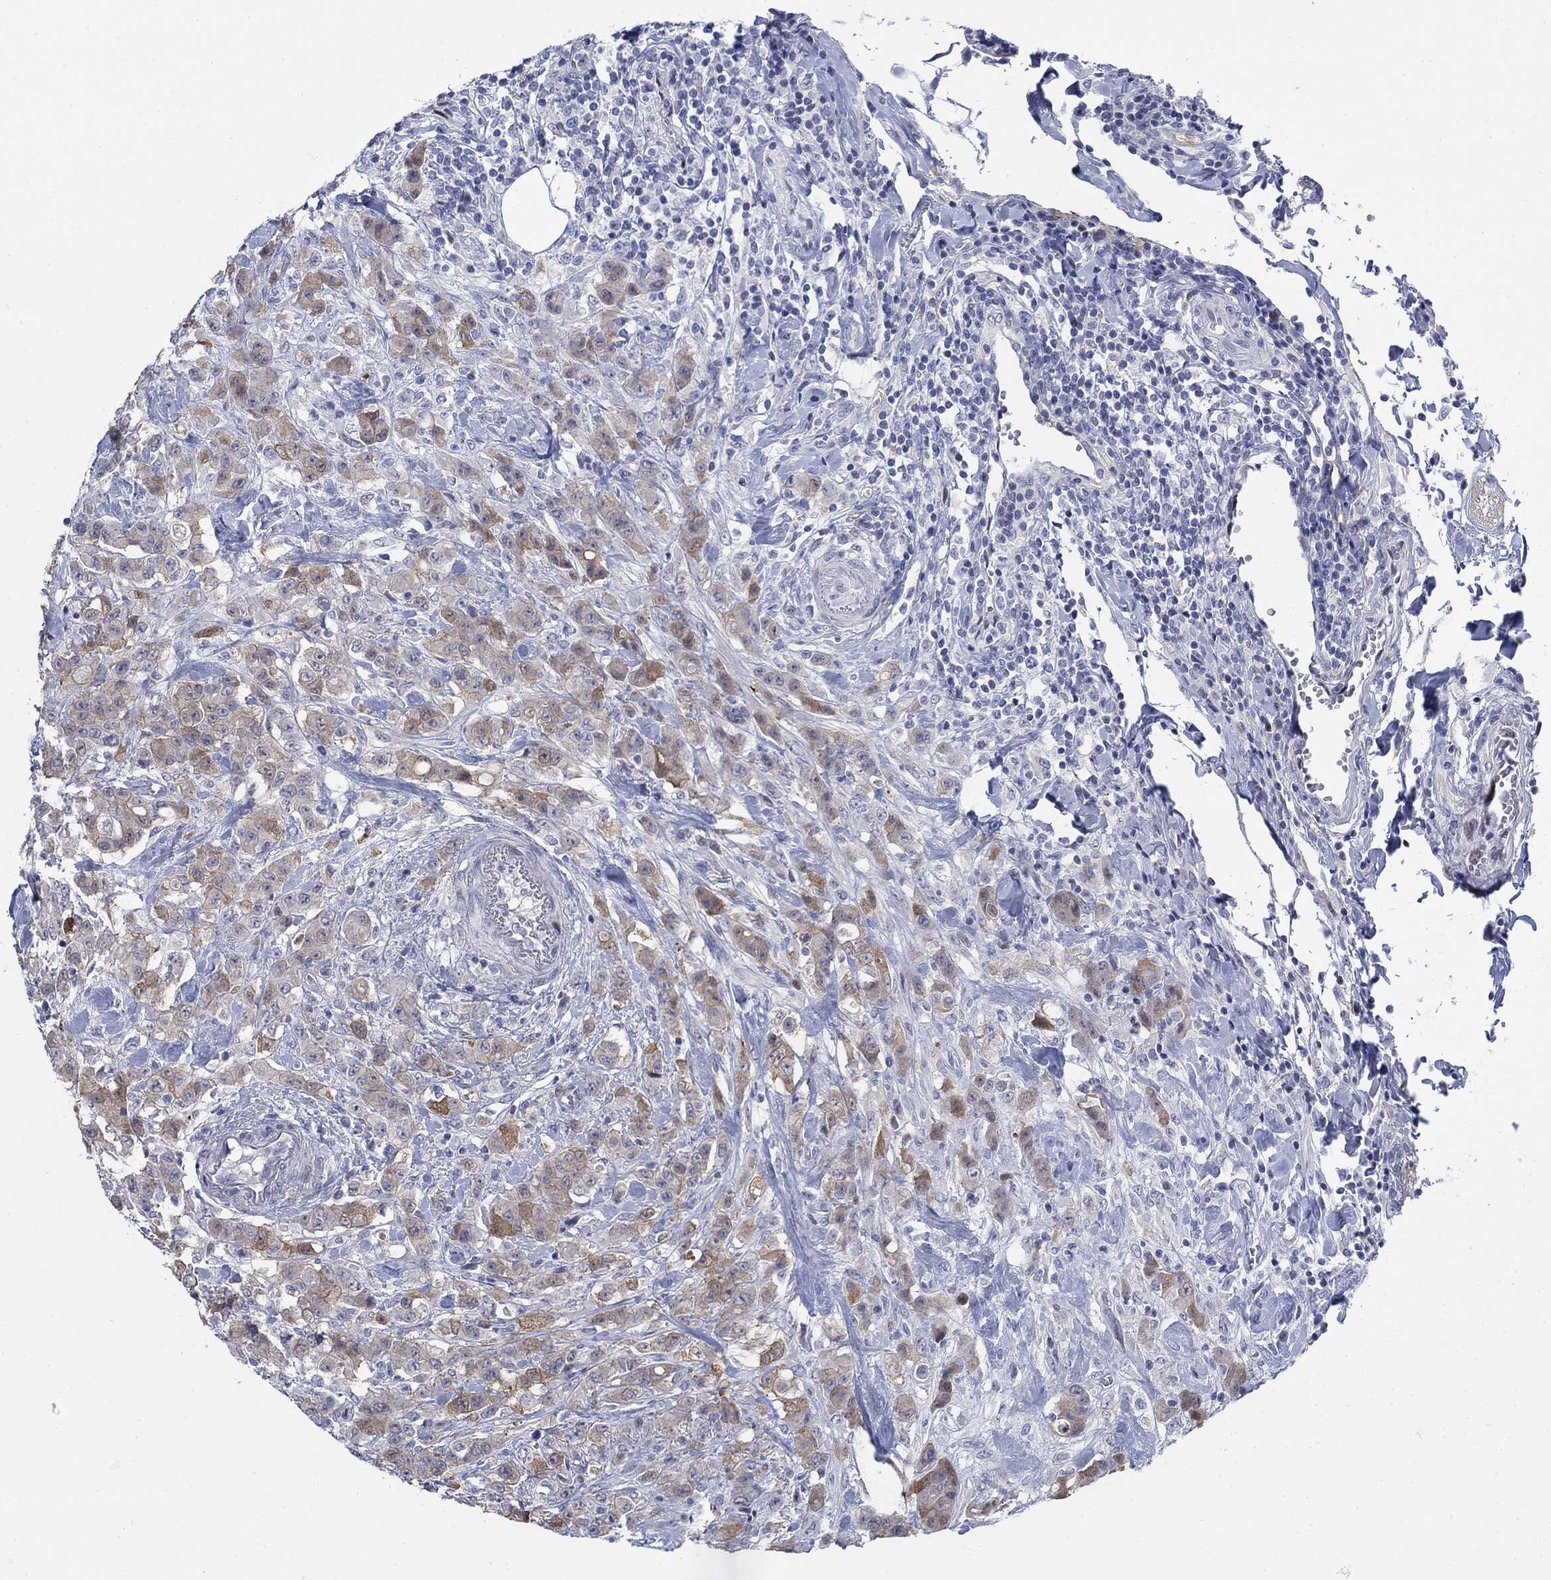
{"staining": {"intensity": "moderate", "quantity": "25%-75%", "location": "cytoplasmic/membranous"}, "tissue": "colorectal cancer", "cell_type": "Tumor cells", "image_type": "cancer", "snomed": [{"axis": "morphology", "description": "Adenocarcinoma, NOS"}, {"axis": "topography", "description": "Colon"}], "caption": "Immunohistochemistry micrograph of human colorectal cancer (adenocarcinoma) stained for a protein (brown), which exhibits medium levels of moderate cytoplasmic/membranous expression in approximately 25%-75% of tumor cells.", "gene": "MYO3A", "patient": {"sex": "female", "age": 69}}